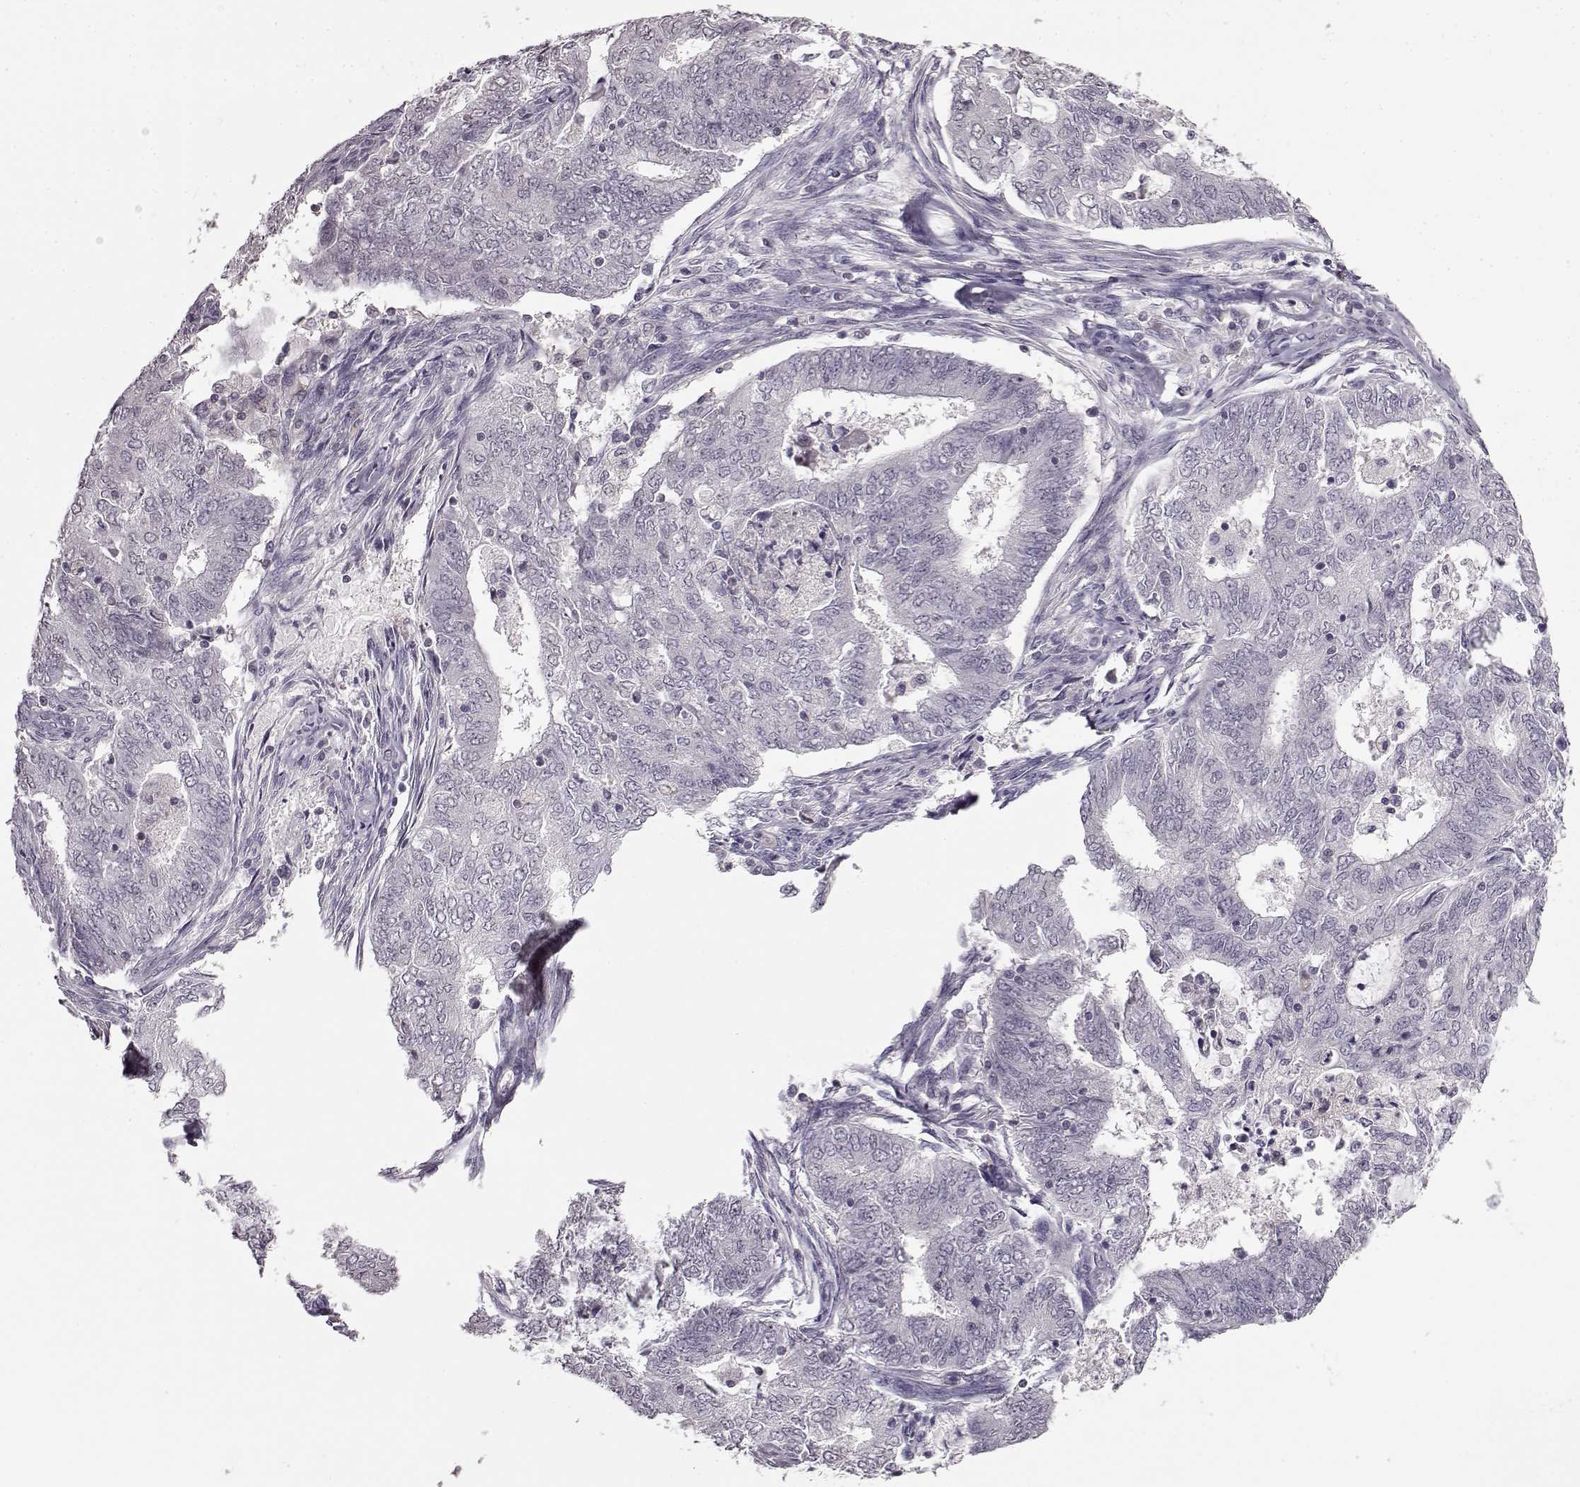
{"staining": {"intensity": "negative", "quantity": "none", "location": "none"}, "tissue": "endometrial cancer", "cell_type": "Tumor cells", "image_type": "cancer", "snomed": [{"axis": "morphology", "description": "Adenocarcinoma, NOS"}, {"axis": "topography", "description": "Endometrium"}], "caption": "Immunohistochemistry histopathology image of neoplastic tissue: endometrial adenocarcinoma stained with DAB displays no significant protein expression in tumor cells.", "gene": "RP1L1", "patient": {"sex": "female", "age": 62}}